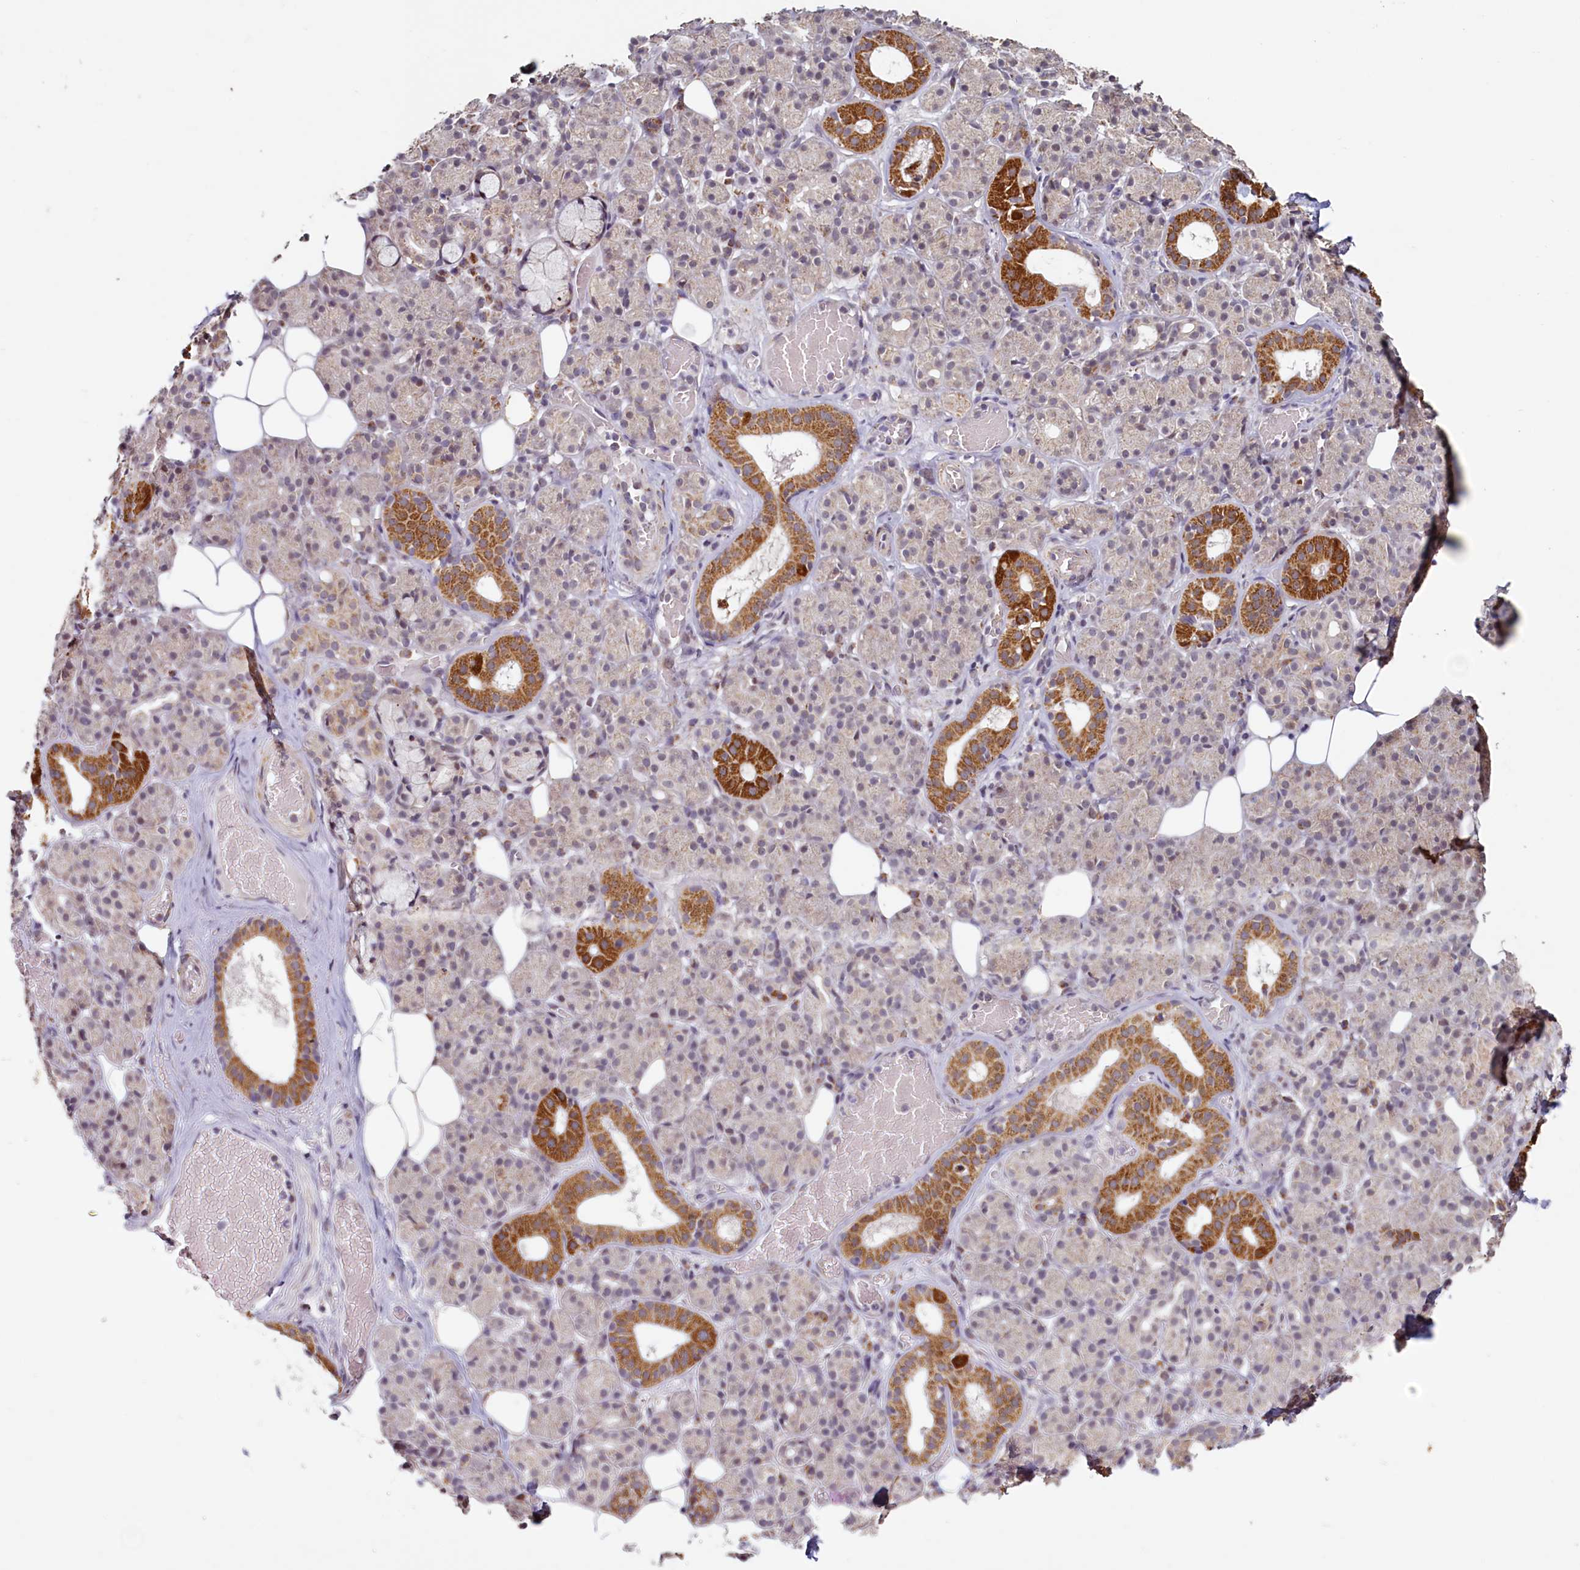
{"staining": {"intensity": "strong", "quantity": "<25%", "location": "cytoplasmic/membranous"}, "tissue": "salivary gland", "cell_type": "Glandular cells", "image_type": "normal", "snomed": [{"axis": "morphology", "description": "Normal tissue, NOS"}, {"axis": "topography", "description": "Salivary gland"}], "caption": "Salivary gland was stained to show a protein in brown. There is medium levels of strong cytoplasmic/membranous positivity in about <25% of glandular cells. Nuclei are stained in blue.", "gene": "PDE6D", "patient": {"sex": "male", "age": 63}}